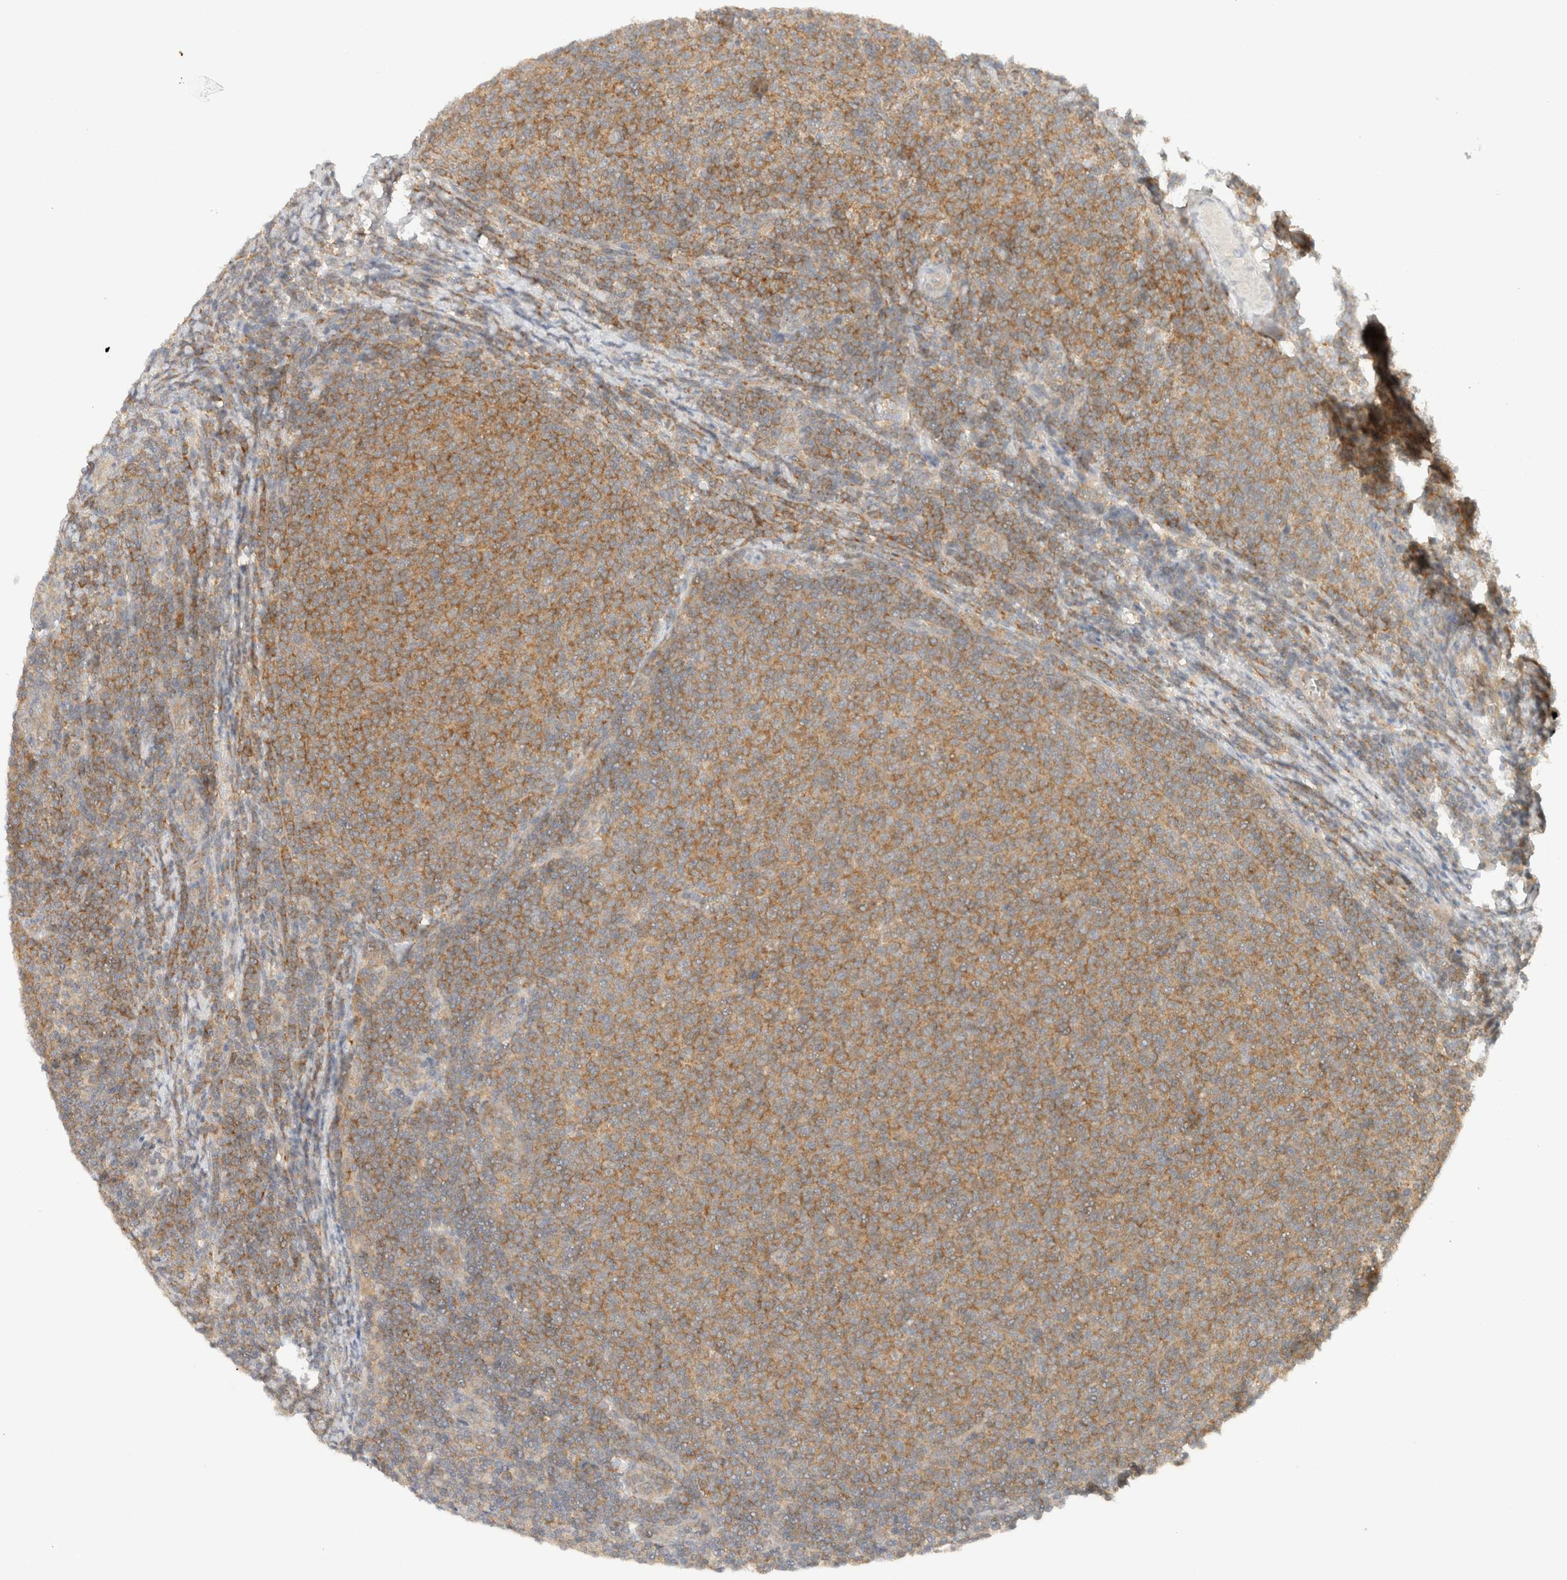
{"staining": {"intensity": "moderate", "quantity": ">75%", "location": "cytoplasmic/membranous"}, "tissue": "lymphoma", "cell_type": "Tumor cells", "image_type": "cancer", "snomed": [{"axis": "morphology", "description": "Malignant lymphoma, non-Hodgkin's type, Low grade"}, {"axis": "topography", "description": "Lymph node"}], "caption": "Lymphoma was stained to show a protein in brown. There is medium levels of moderate cytoplasmic/membranous positivity in about >75% of tumor cells.", "gene": "ARFGEF2", "patient": {"sex": "male", "age": 66}}